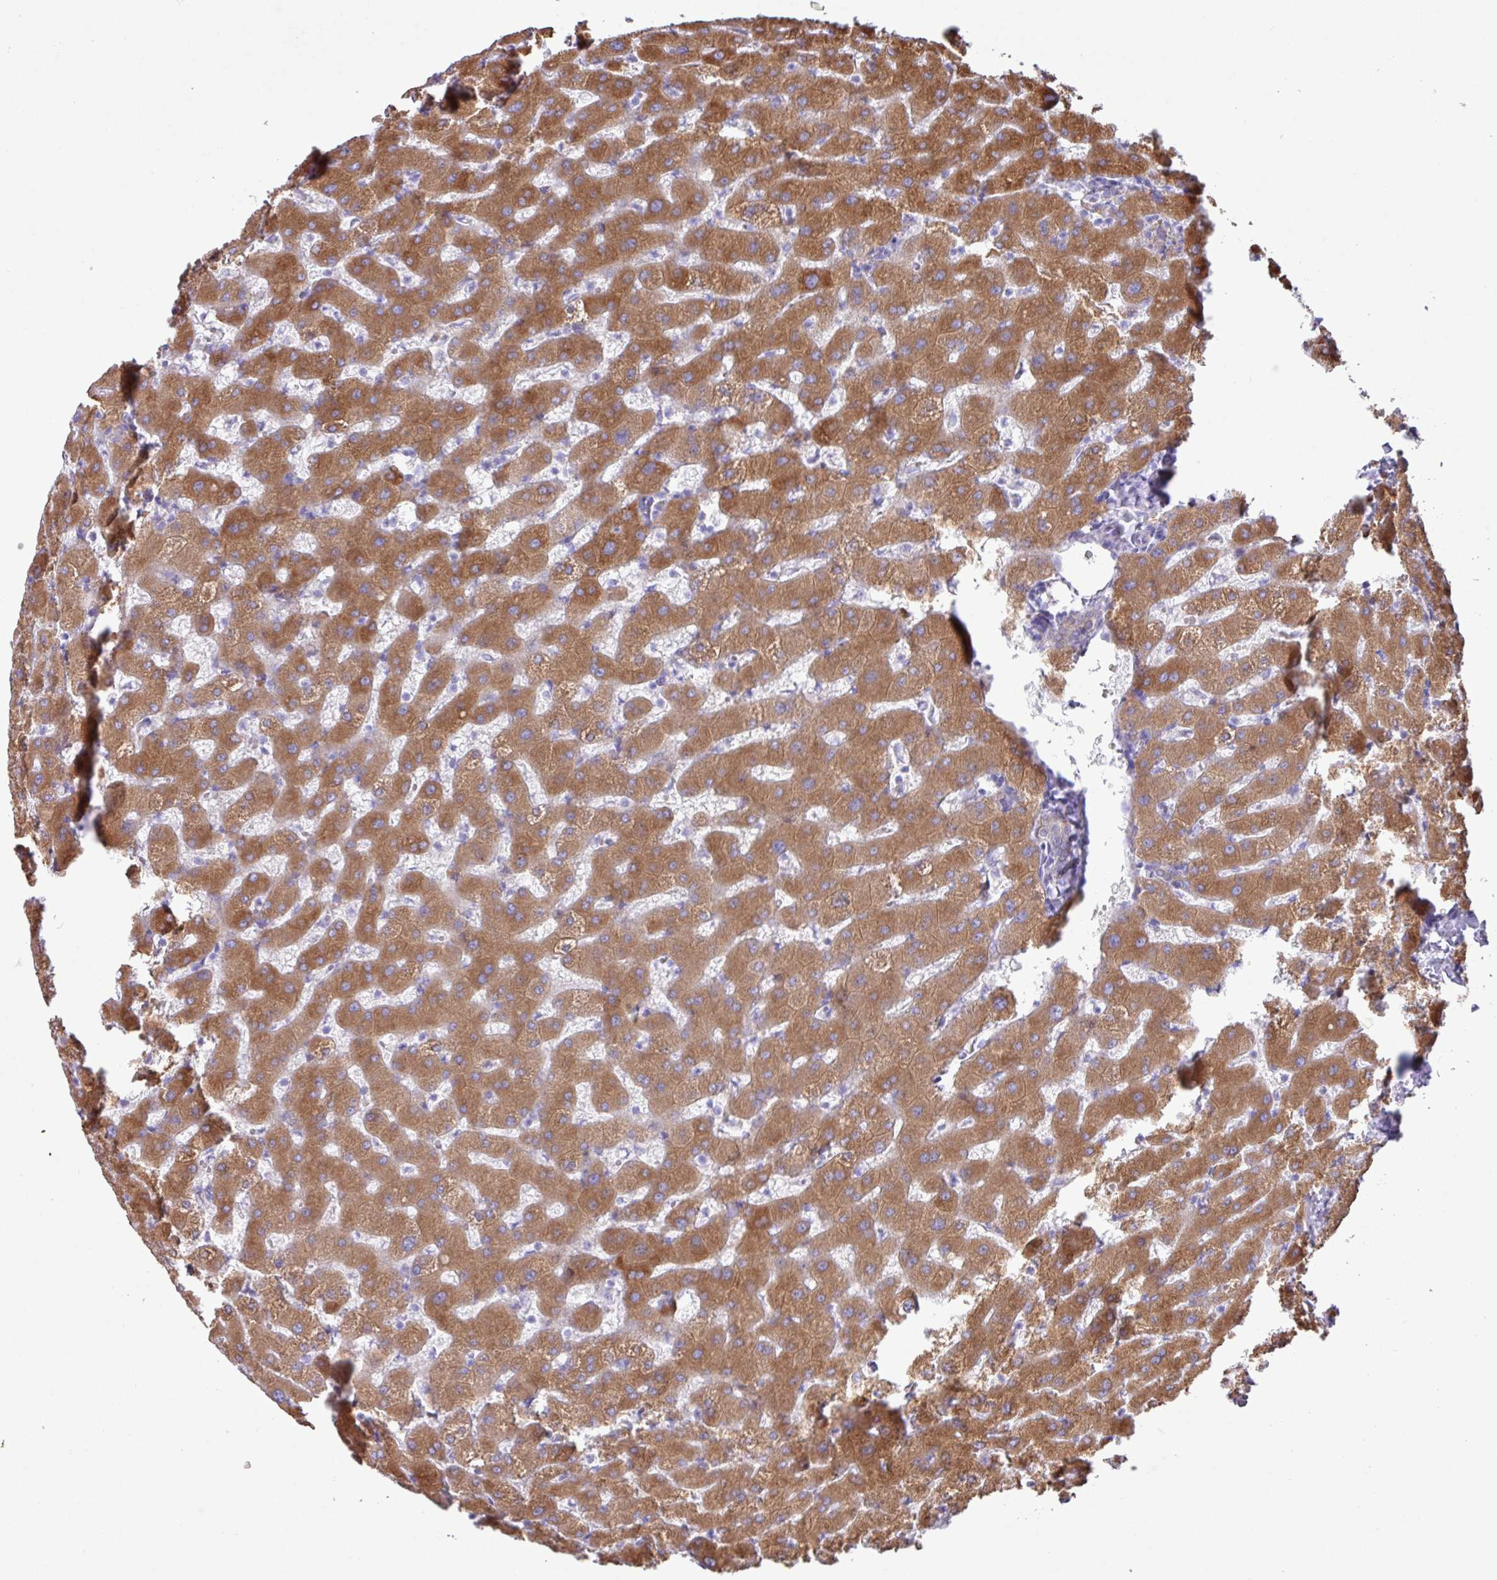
{"staining": {"intensity": "weak", "quantity": "<25%", "location": "cytoplasmic/membranous"}, "tissue": "liver", "cell_type": "Cholangiocytes", "image_type": "normal", "snomed": [{"axis": "morphology", "description": "Normal tissue, NOS"}, {"axis": "topography", "description": "Liver"}], "caption": "There is no significant positivity in cholangiocytes of liver. (Stains: DAB immunohistochemistry (IHC) with hematoxylin counter stain, Microscopy: brightfield microscopy at high magnification).", "gene": "SLC38A1", "patient": {"sex": "female", "age": 63}}